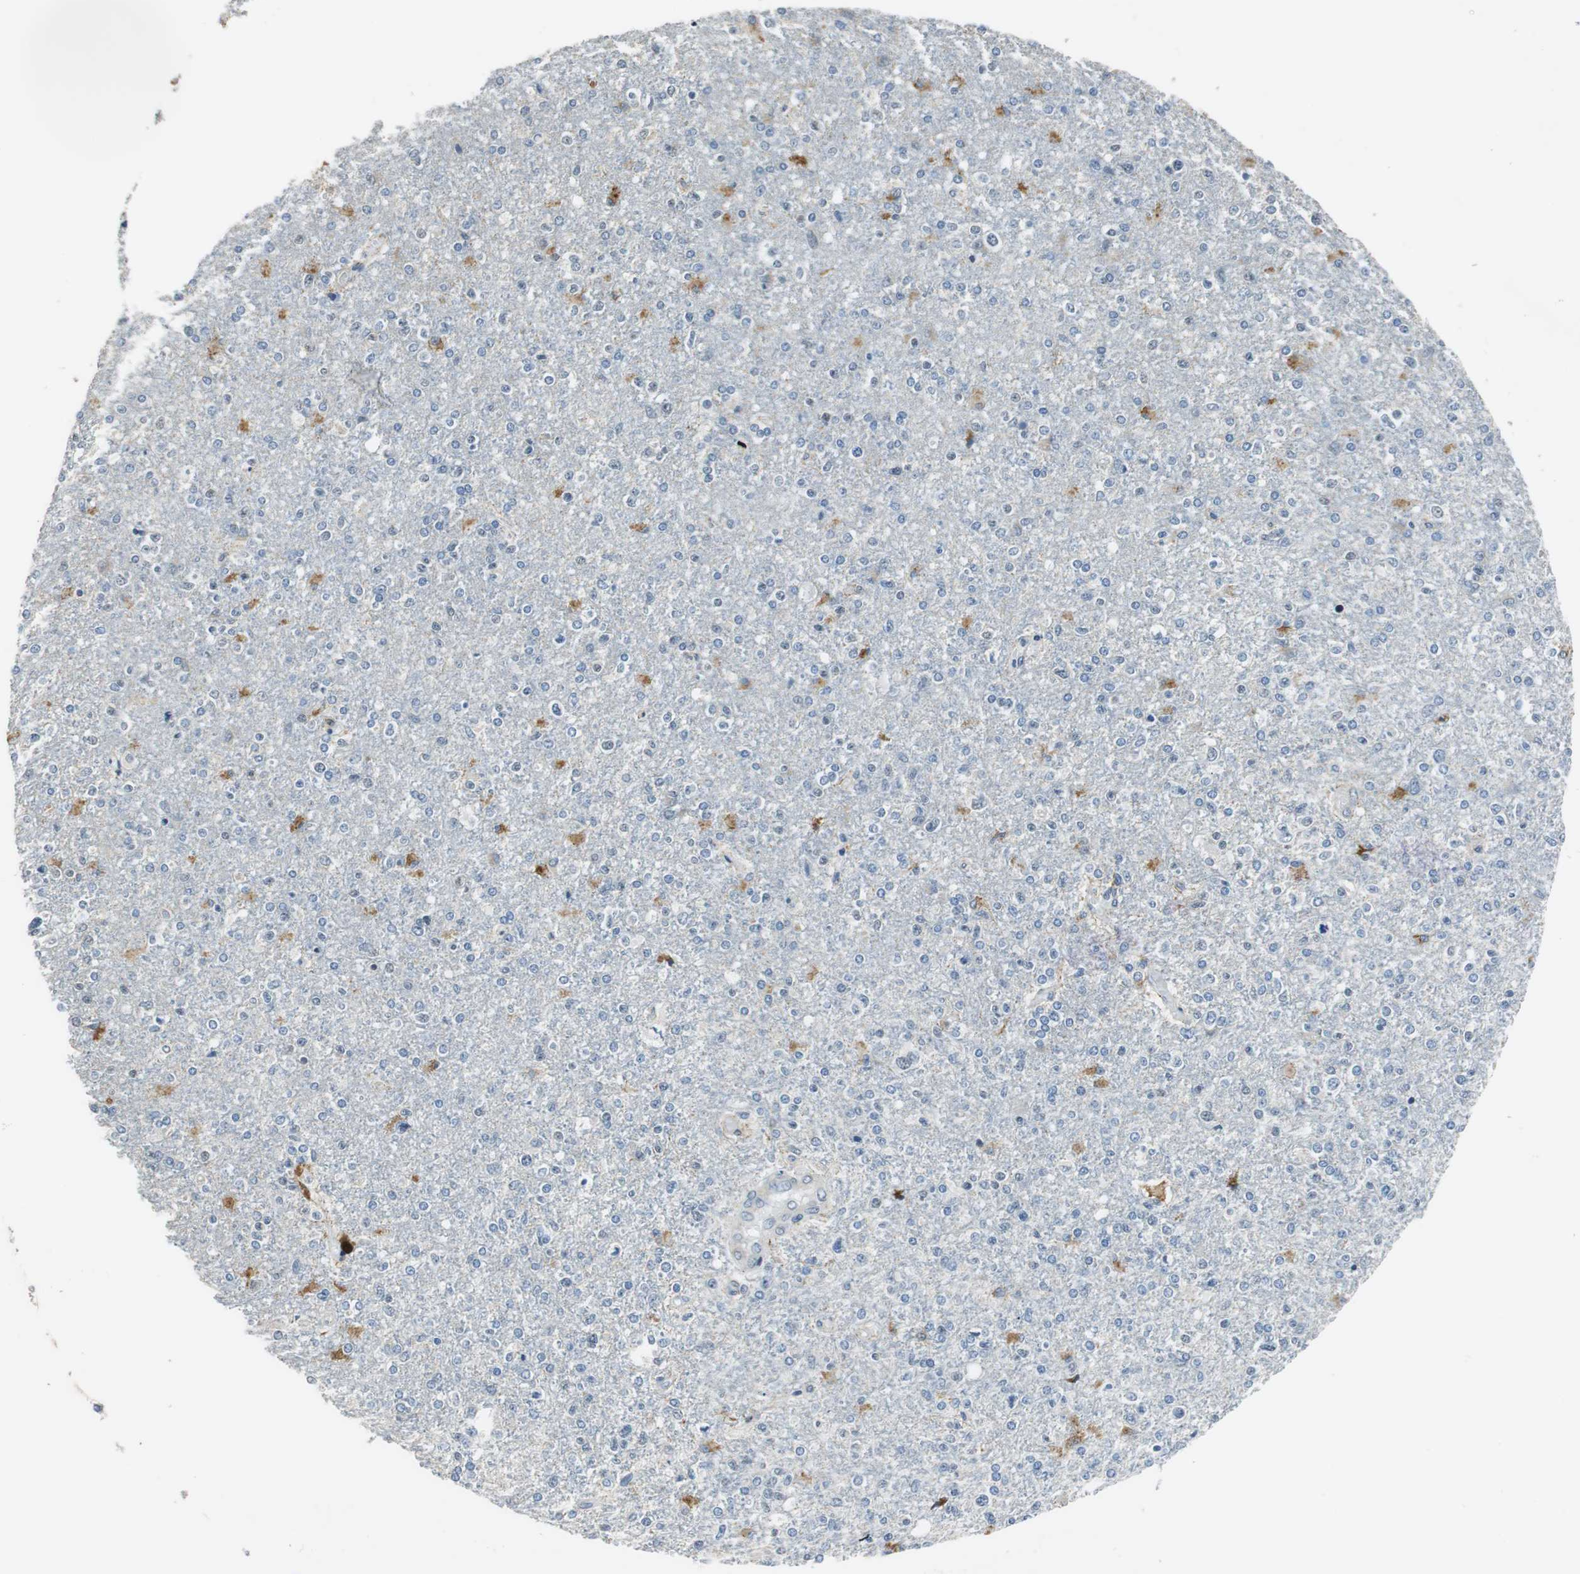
{"staining": {"intensity": "negative", "quantity": "none", "location": "none"}, "tissue": "glioma", "cell_type": "Tumor cells", "image_type": "cancer", "snomed": [{"axis": "morphology", "description": "Glioma, malignant, High grade"}, {"axis": "topography", "description": "Cerebral cortex"}], "caption": "DAB (3,3'-diaminobenzidine) immunohistochemical staining of malignant glioma (high-grade) exhibits no significant positivity in tumor cells.", "gene": "ALDH4A1", "patient": {"sex": "male", "age": 76}}